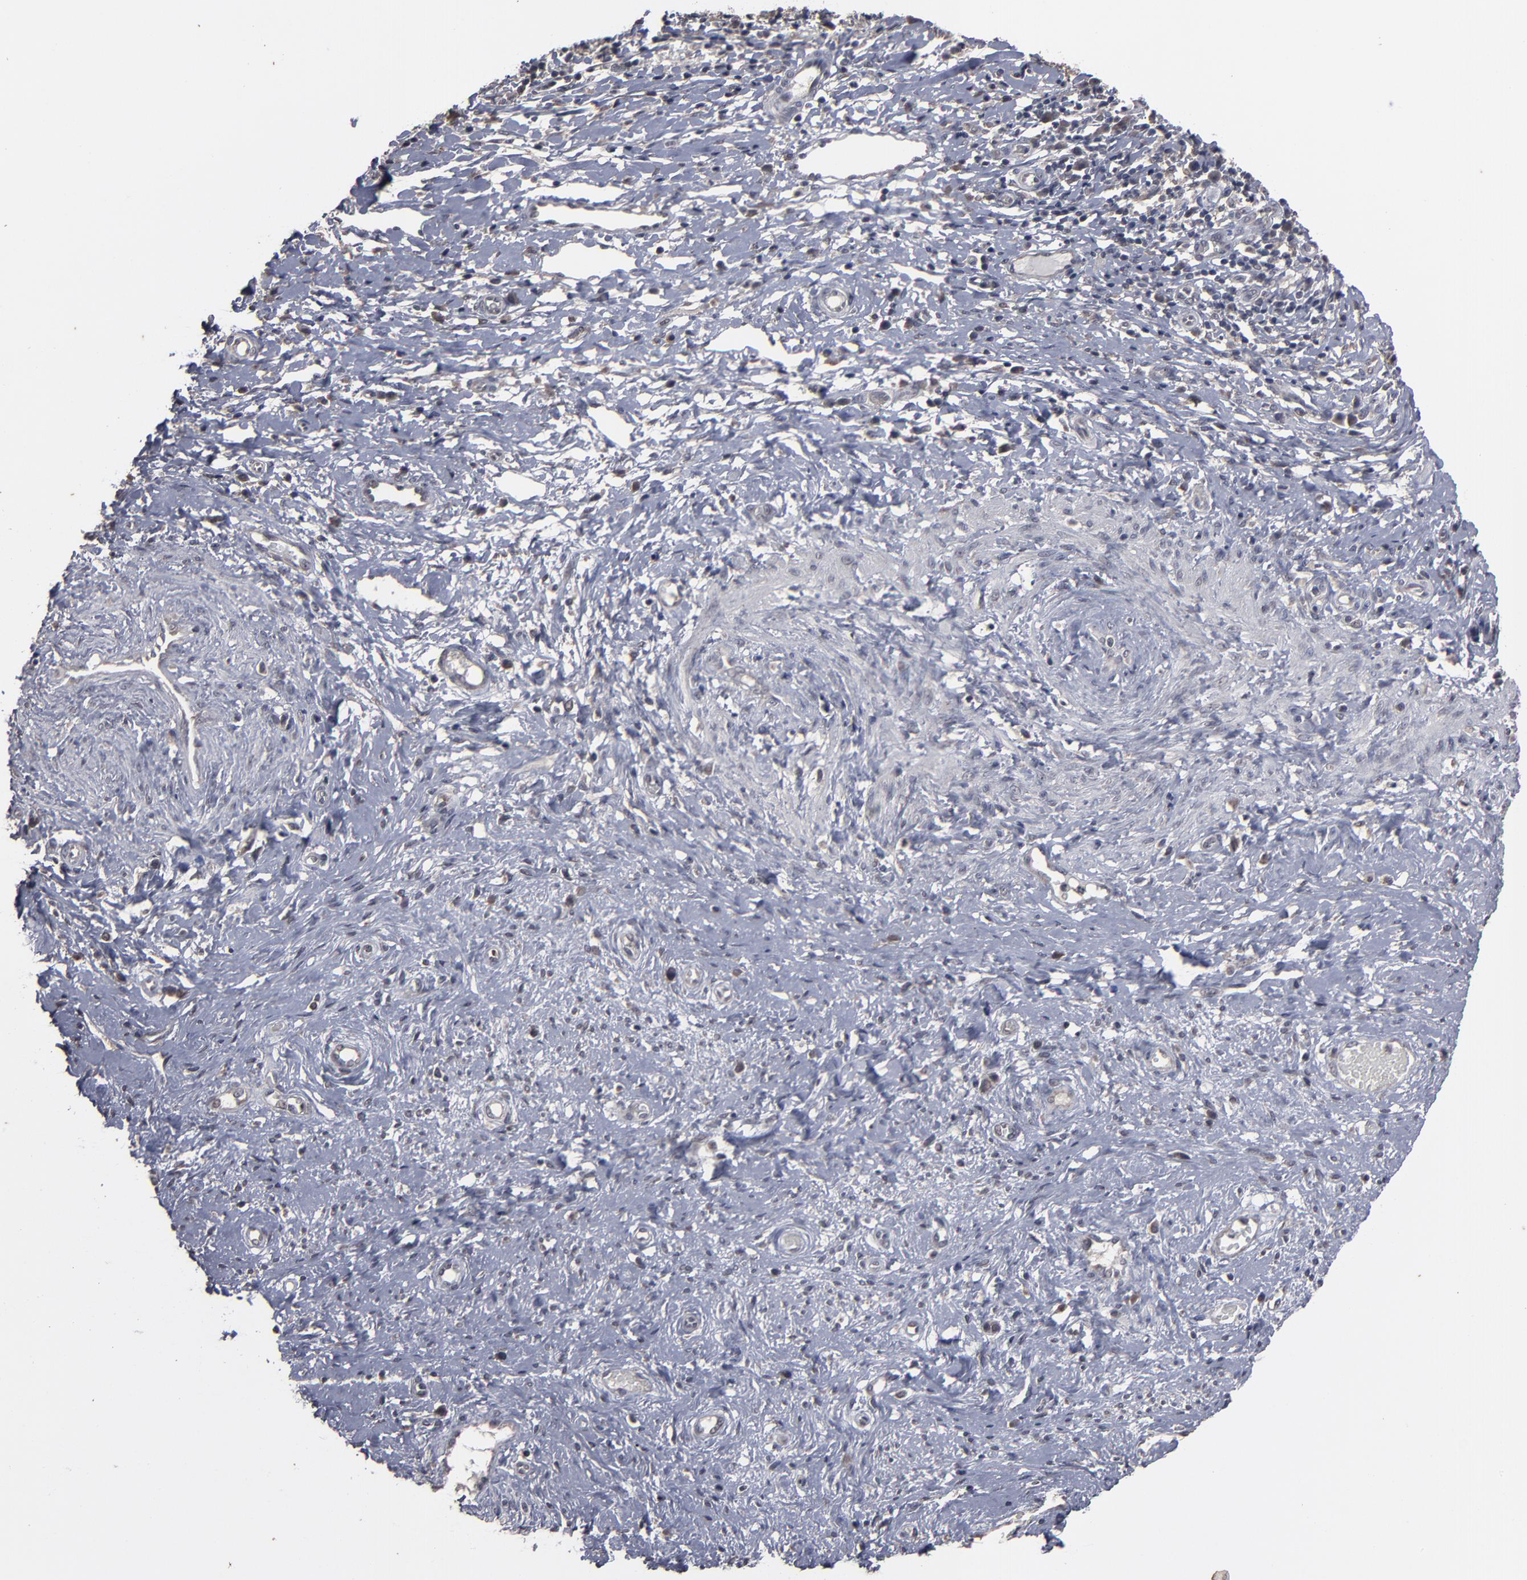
{"staining": {"intensity": "moderate", "quantity": "25%-75%", "location": "cytoplasmic/membranous,nuclear"}, "tissue": "cervical cancer", "cell_type": "Tumor cells", "image_type": "cancer", "snomed": [{"axis": "morphology", "description": "Normal tissue, NOS"}, {"axis": "morphology", "description": "Squamous cell carcinoma, NOS"}, {"axis": "topography", "description": "Cervix"}], "caption": "Tumor cells reveal medium levels of moderate cytoplasmic/membranous and nuclear staining in approximately 25%-75% of cells in cervical cancer. Nuclei are stained in blue.", "gene": "SLC22A17", "patient": {"sex": "female", "age": 39}}